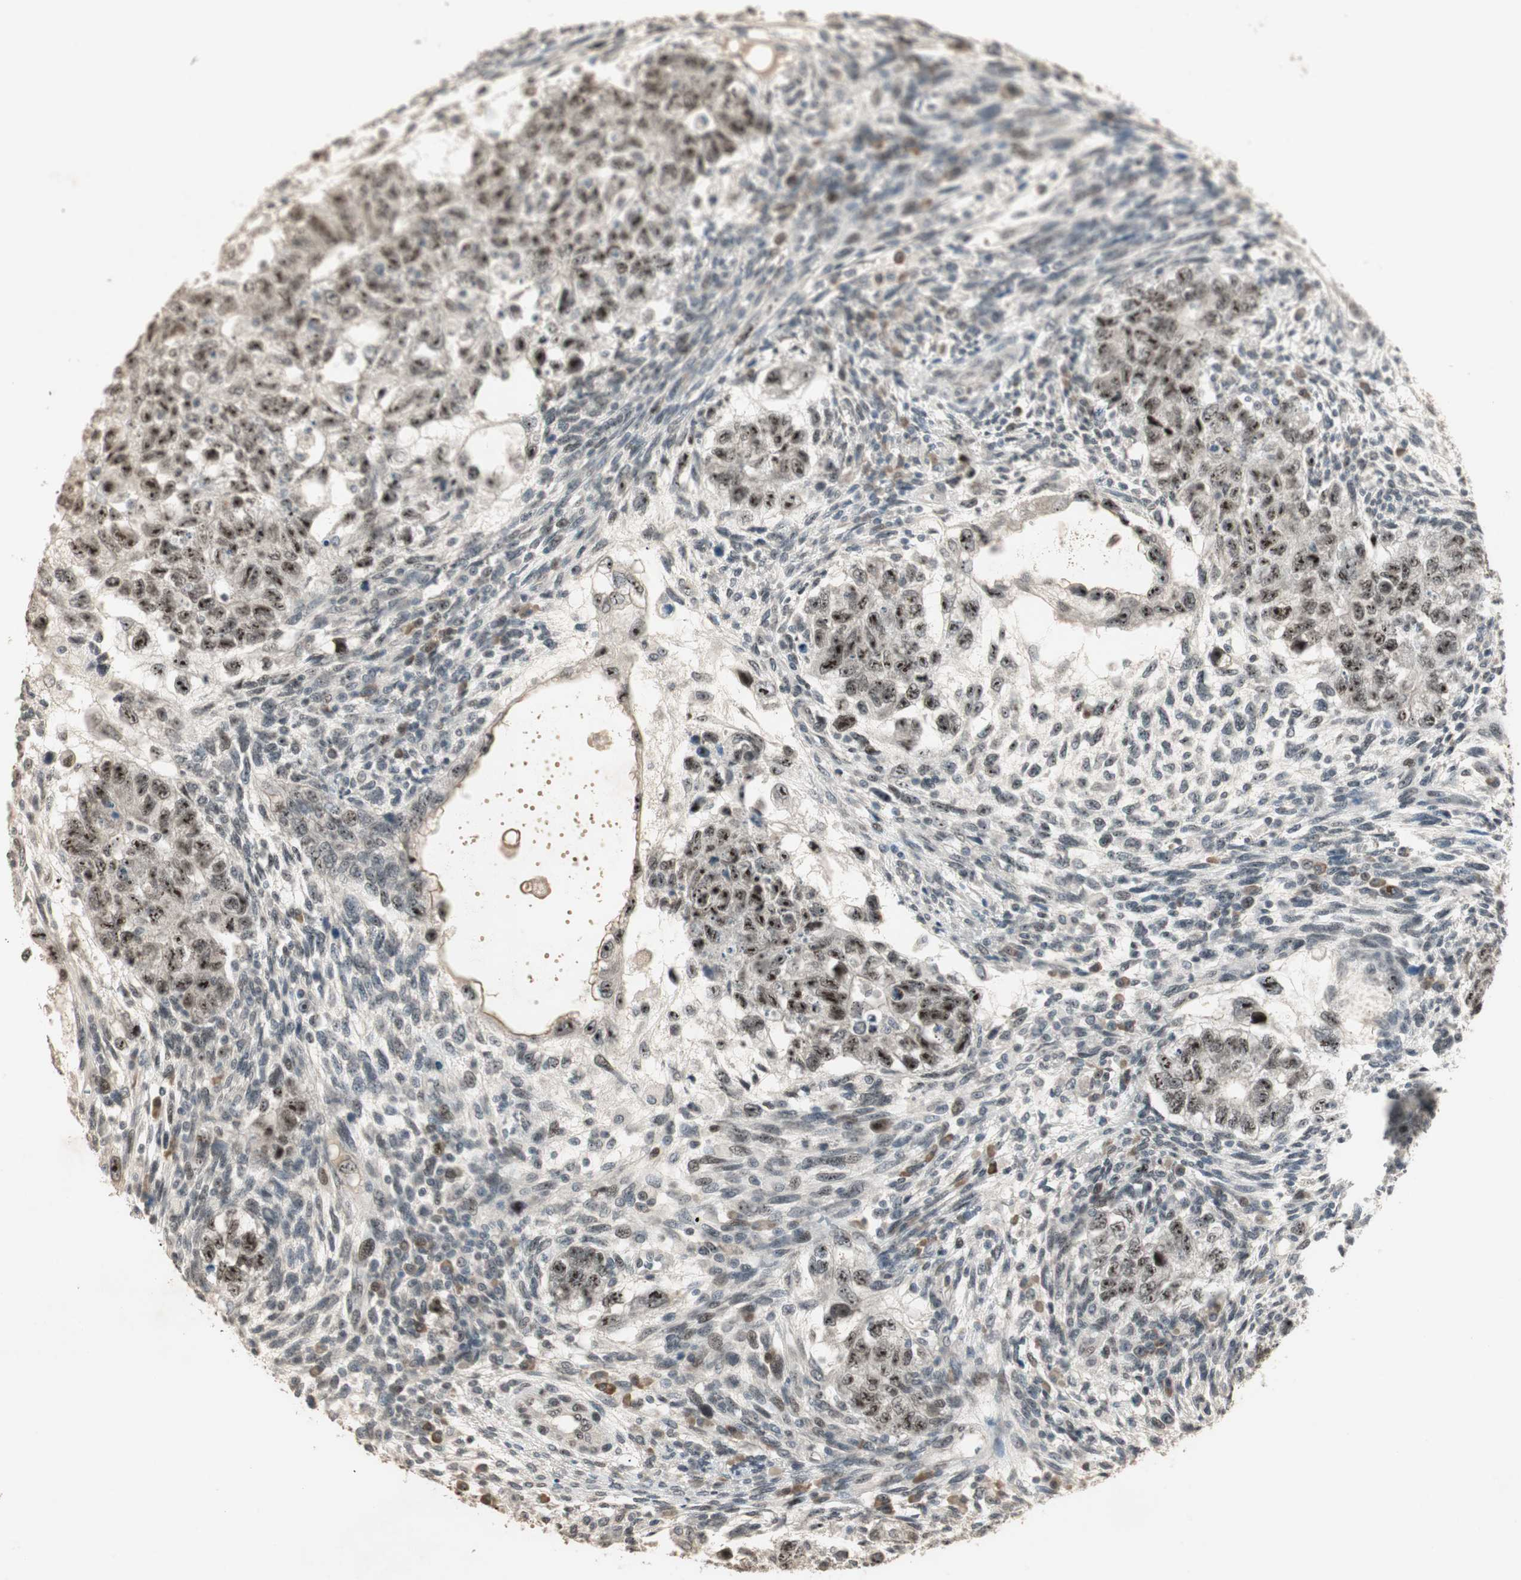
{"staining": {"intensity": "moderate", "quantity": ">75%", "location": "nuclear"}, "tissue": "testis cancer", "cell_type": "Tumor cells", "image_type": "cancer", "snomed": [{"axis": "morphology", "description": "Normal tissue, NOS"}, {"axis": "morphology", "description": "Carcinoma, Embryonal, NOS"}, {"axis": "topography", "description": "Testis"}], "caption": "Immunohistochemistry (IHC) photomicrograph of testis cancer stained for a protein (brown), which displays medium levels of moderate nuclear expression in approximately >75% of tumor cells.", "gene": "ETV4", "patient": {"sex": "male", "age": 36}}